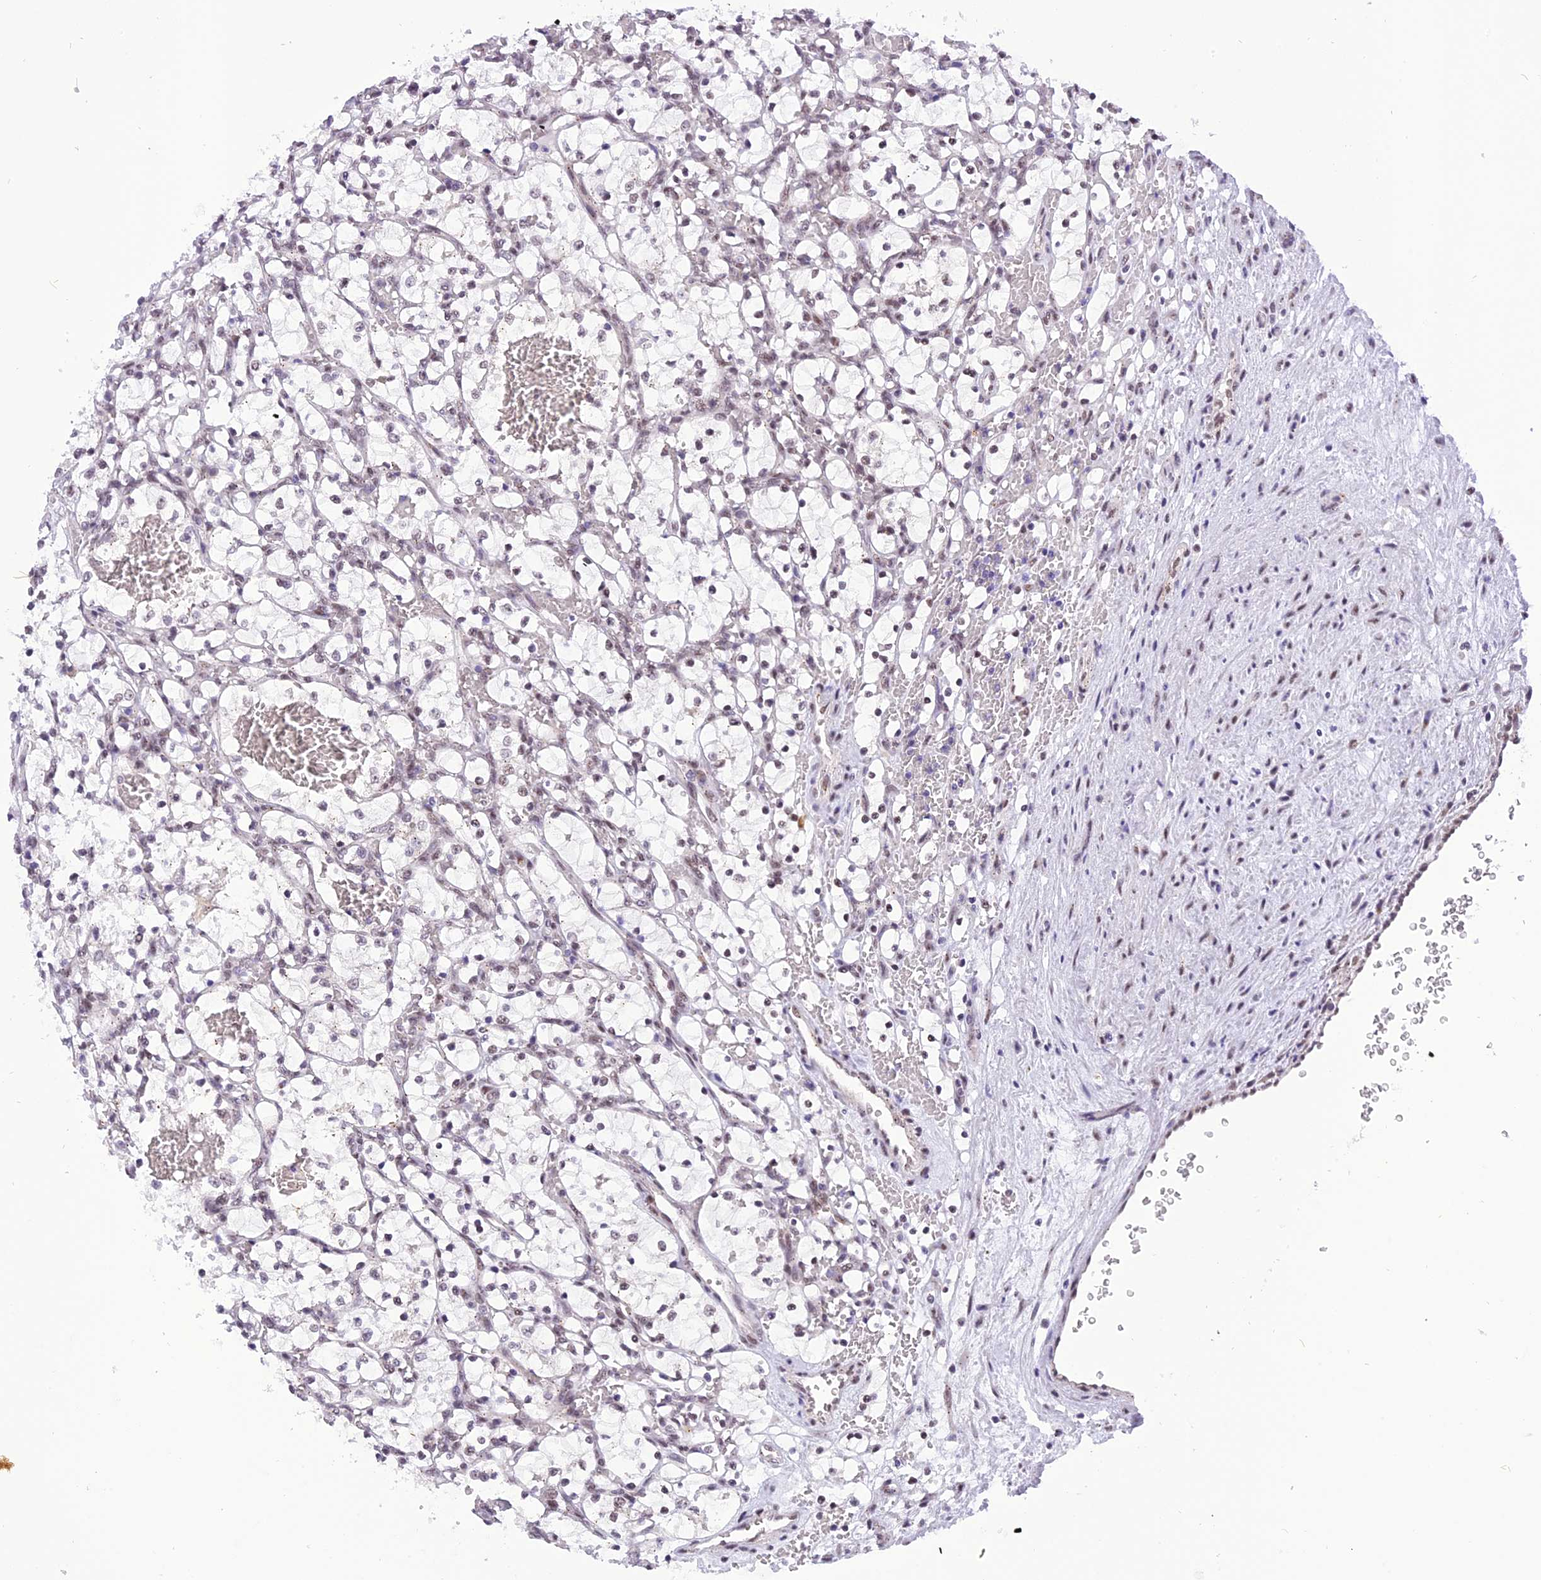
{"staining": {"intensity": "weak", "quantity": ">75%", "location": "nuclear"}, "tissue": "renal cancer", "cell_type": "Tumor cells", "image_type": "cancer", "snomed": [{"axis": "morphology", "description": "Adenocarcinoma, NOS"}, {"axis": "topography", "description": "Kidney"}], "caption": "The immunohistochemical stain labels weak nuclear positivity in tumor cells of renal cancer tissue. (Stains: DAB (3,3'-diaminobenzidine) in brown, nuclei in blue, Microscopy: brightfield microscopy at high magnification).", "gene": "IRF2BP1", "patient": {"sex": "female", "age": 69}}